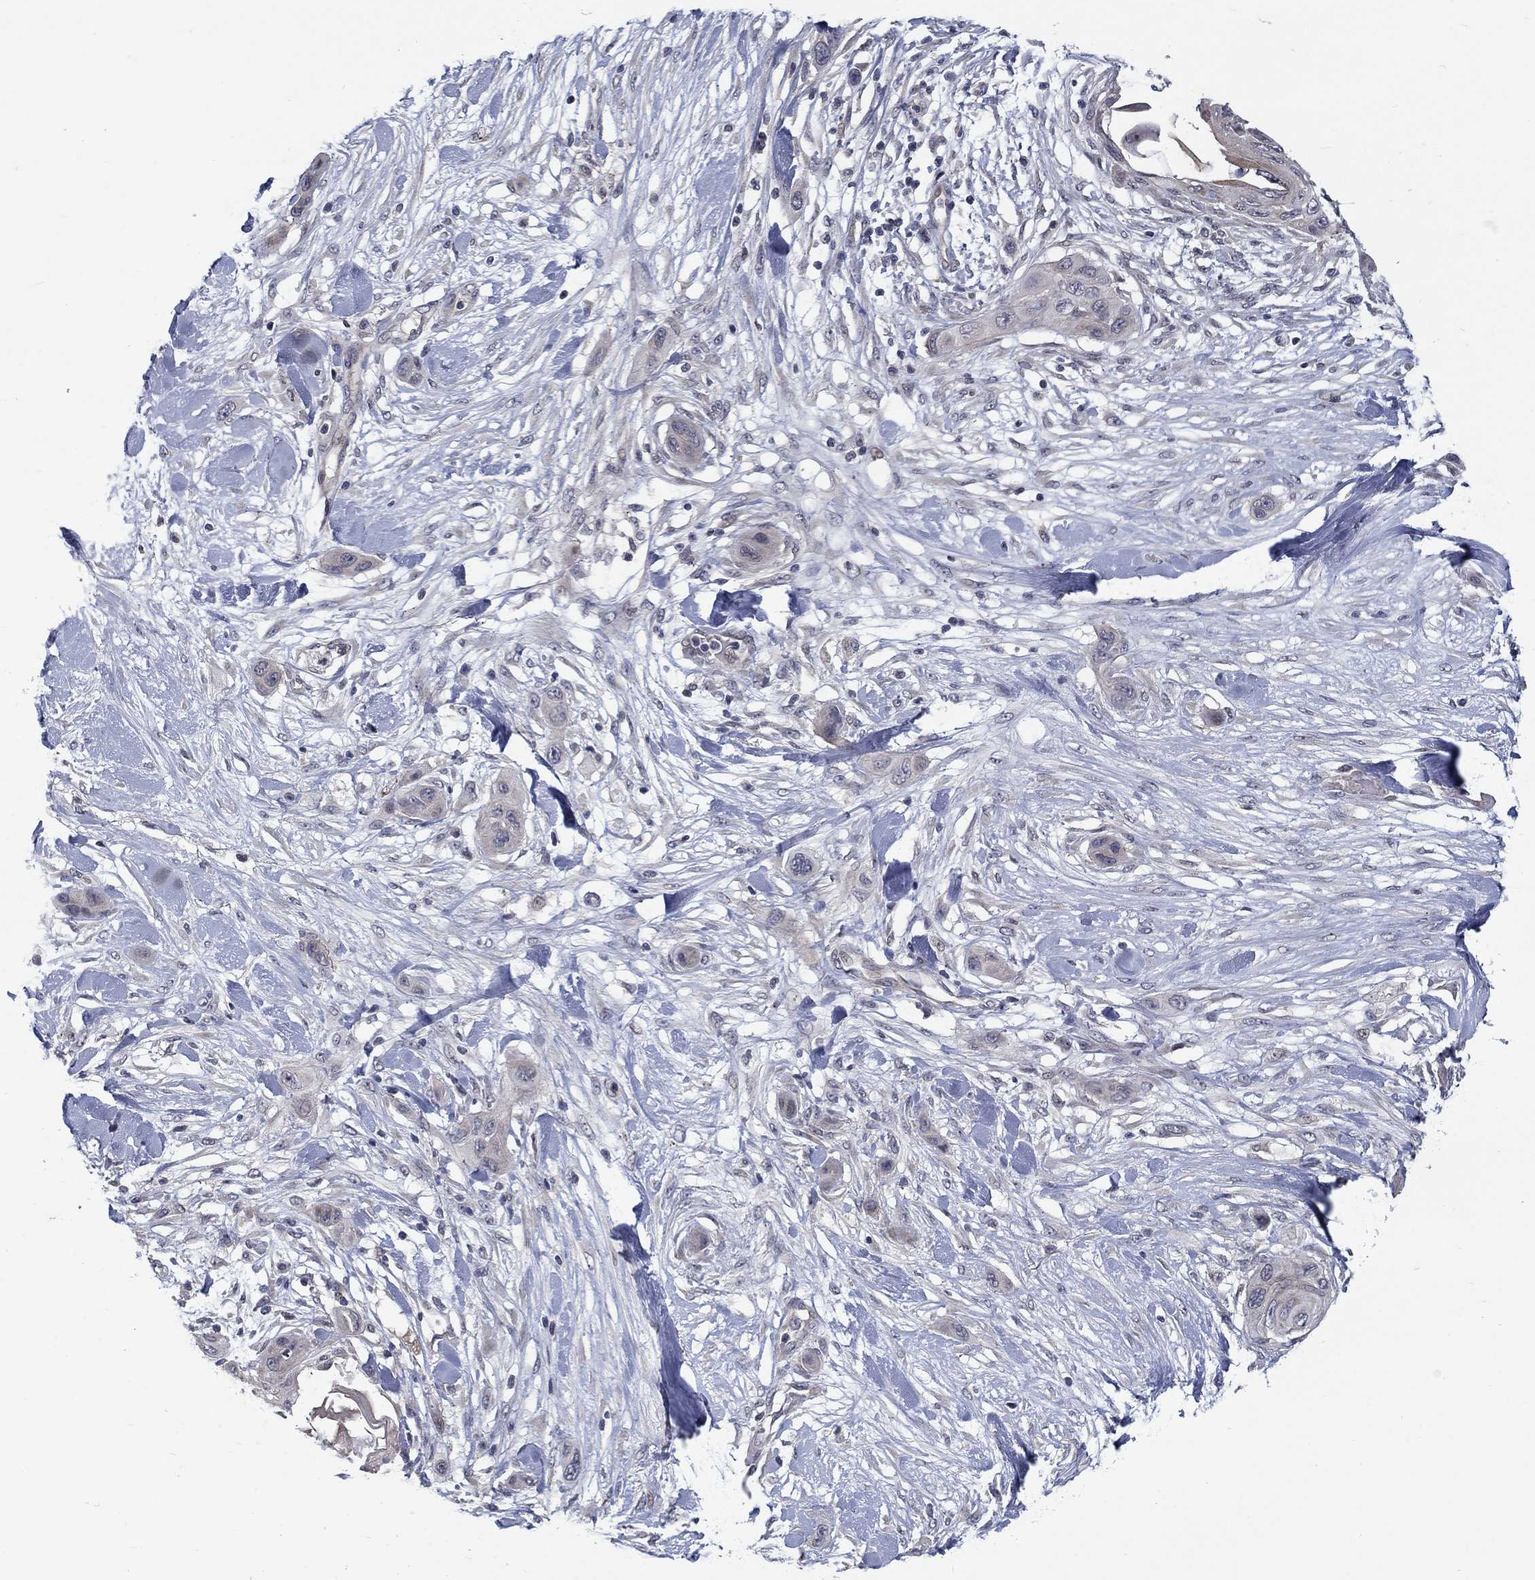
{"staining": {"intensity": "negative", "quantity": "none", "location": "none"}, "tissue": "skin cancer", "cell_type": "Tumor cells", "image_type": "cancer", "snomed": [{"axis": "morphology", "description": "Squamous cell carcinoma, NOS"}, {"axis": "topography", "description": "Skin"}], "caption": "The photomicrograph displays no staining of tumor cells in skin cancer. Nuclei are stained in blue.", "gene": "FAM3B", "patient": {"sex": "male", "age": 79}}